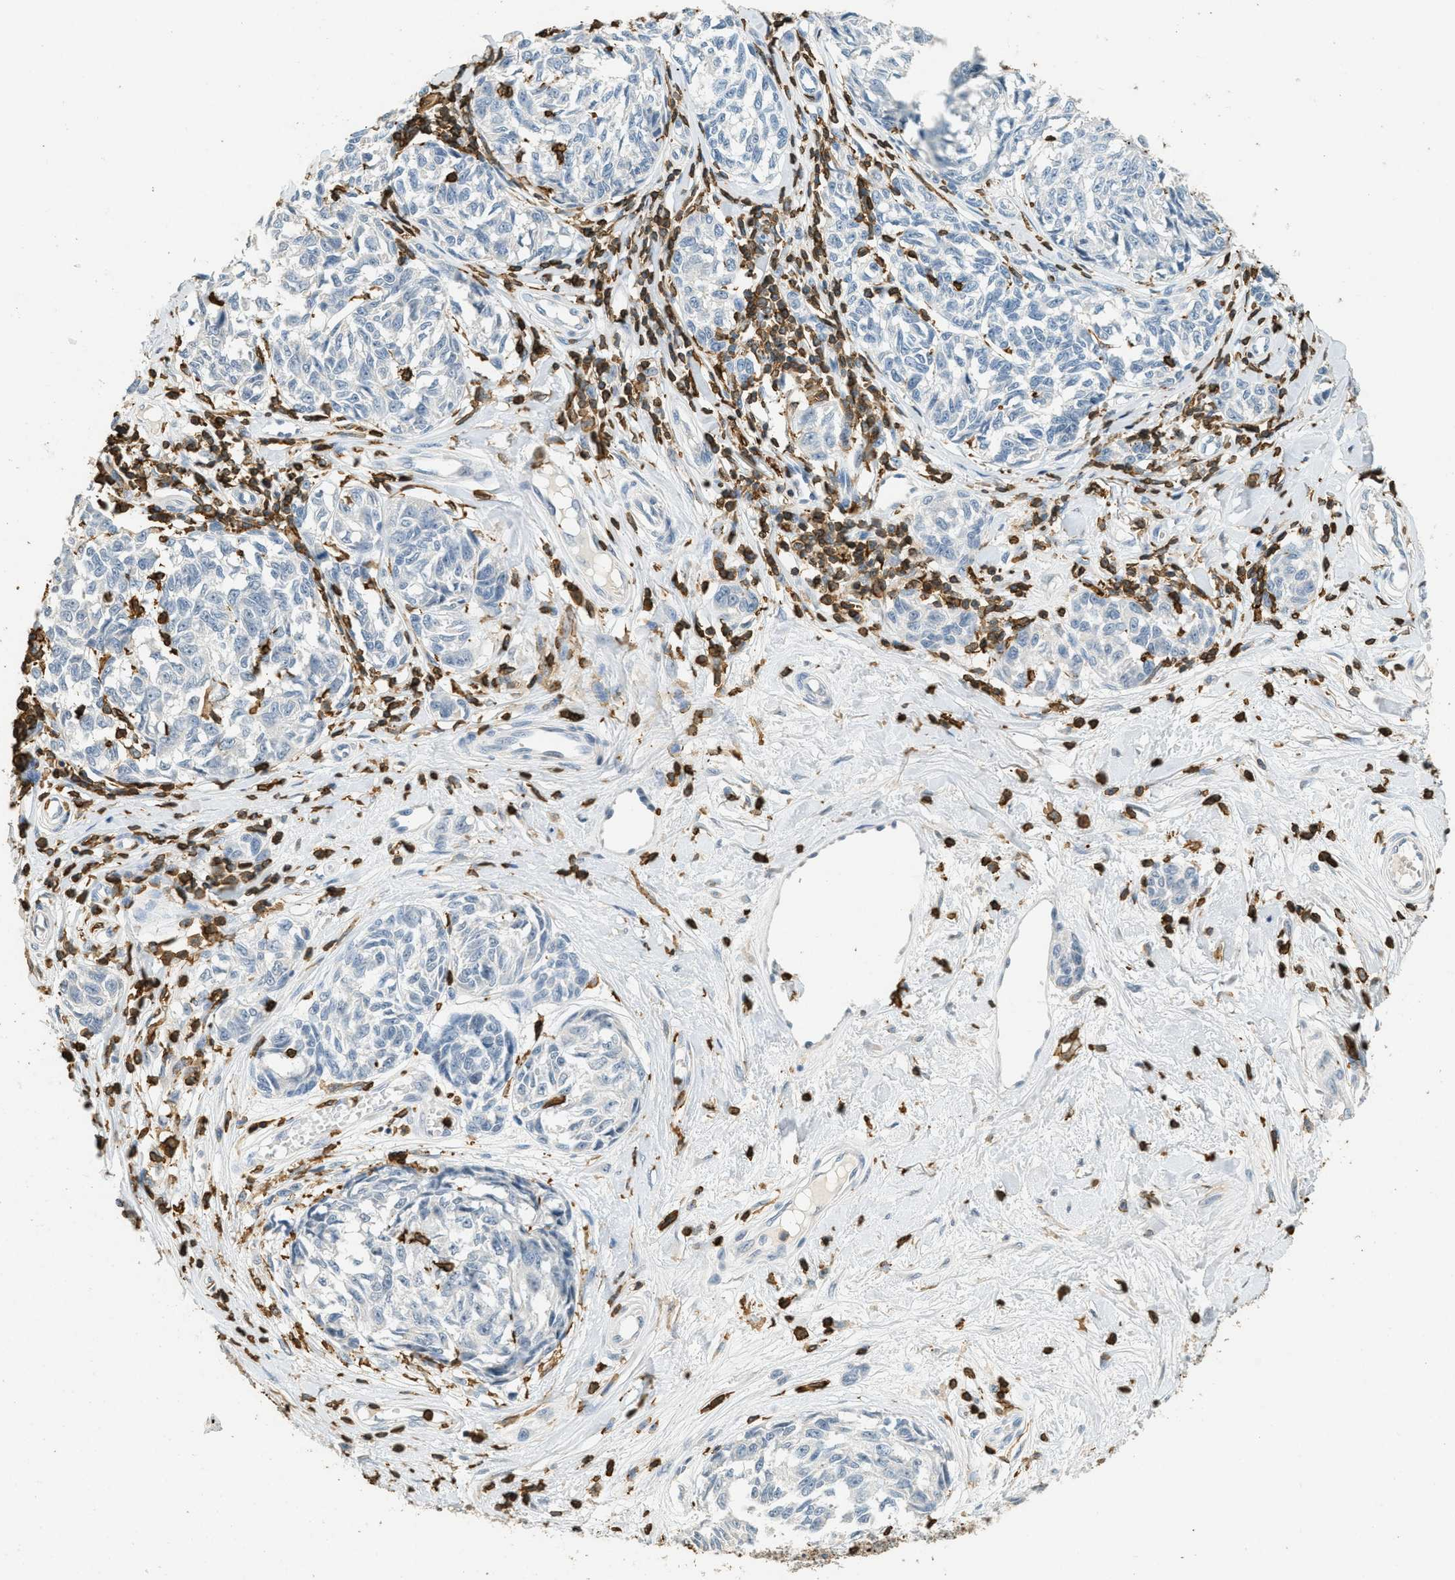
{"staining": {"intensity": "negative", "quantity": "none", "location": "none"}, "tissue": "melanoma", "cell_type": "Tumor cells", "image_type": "cancer", "snomed": [{"axis": "morphology", "description": "Malignant melanoma, NOS"}, {"axis": "topography", "description": "Skin"}], "caption": "Immunohistochemistry (IHC) of malignant melanoma displays no positivity in tumor cells.", "gene": "LSP1", "patient": {"sex": "female", "age": 64}}